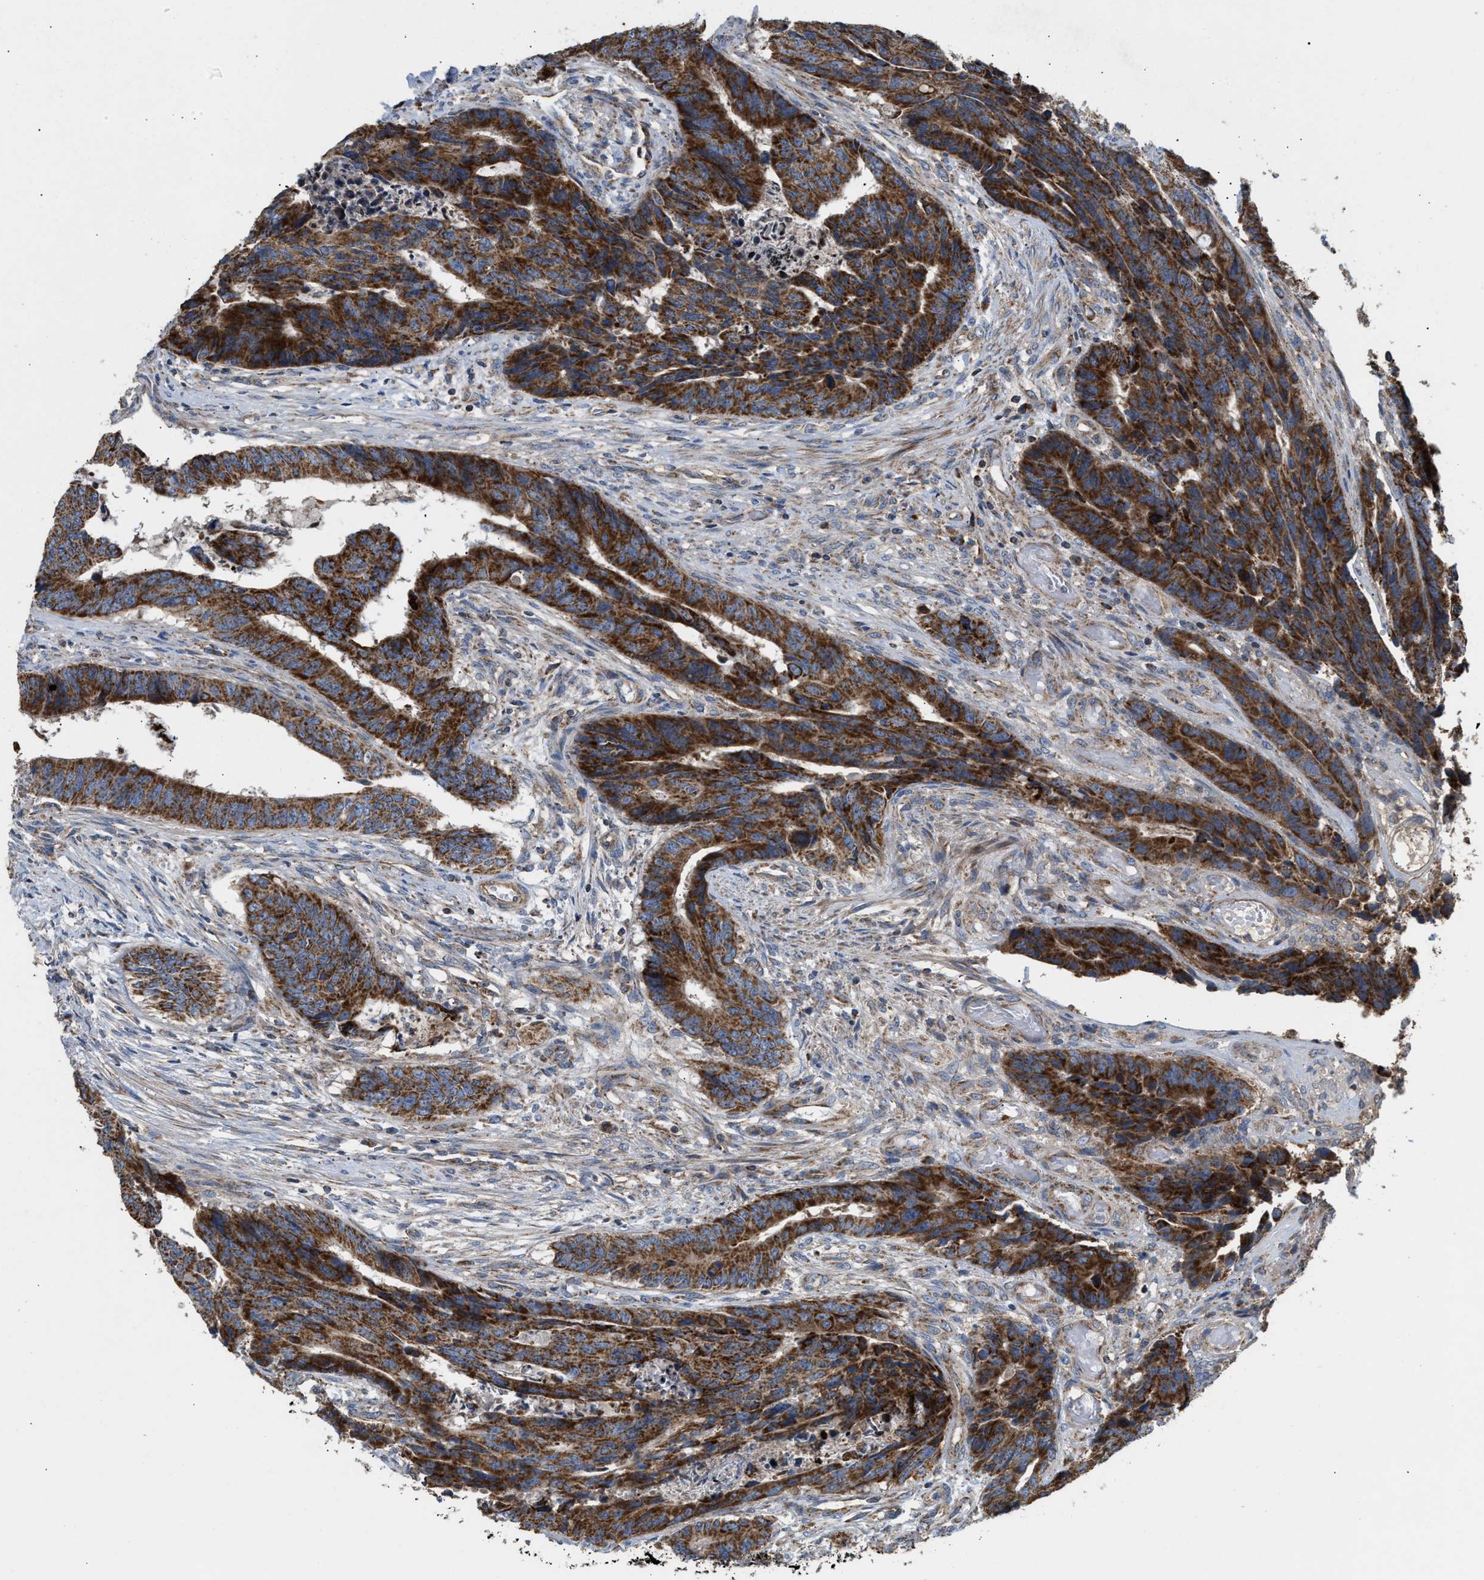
{"staining": {"intensity": "strong", "quantity": ">75%", "location": "cytoplasmic/membranous"}, "tissue": "colorectal cancer", "cell_type": "Tumor cells", "image_type": "cancer", "snomed": [{"axis": "morphology", "description": "Adenocarcinoma, NOS"}, {"axis": "topography", "description": "Rectum"}], "caption": "Colorectal cancer (adenocarcinoma) stained for a protein (brown) reveals strong cytoplasmic/membranous positive expression in approximately >75% of tumor cells.", "gene": "TACO1", "patient": {"sex": "male", "age": 84}}